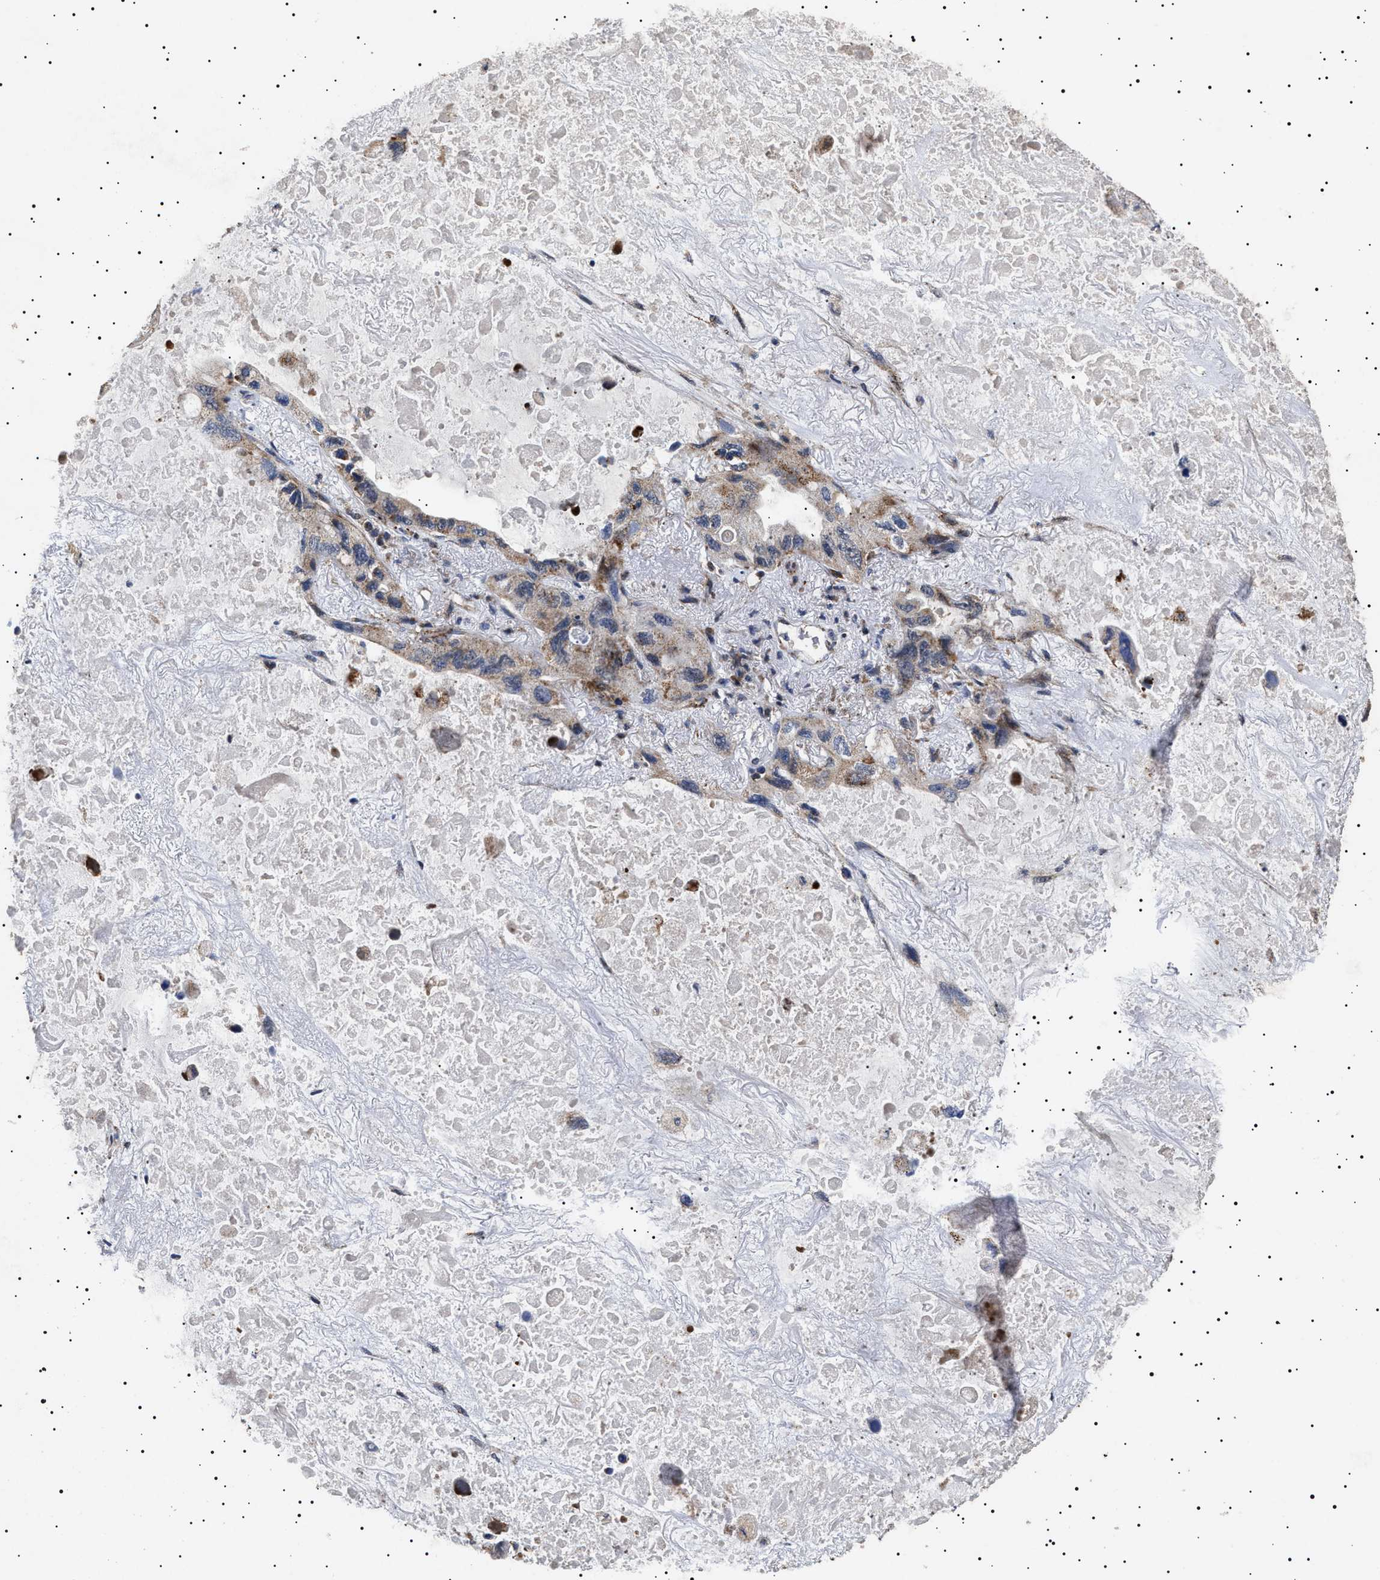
{"staining": {"intensity": "weak", "quantity": "25%-75%", "location": "cytoplasmic/membranous"}, "tissue": "lung cancer", "cell_type": "Tumor cells", "image_type": "cancer", "snomed": [{"axis": "morphology", "description": "Squamous cell carcinoma, NOS"}, {"axis": "topography", "description": "Lung"}], "caption": "An immunohistochemistry image of neoplastic tissue is shown. Protein staining in brown labels weak cytoplasmic/membranous positivity in lung squamous cell carcinoma within tumor cells. (DAB IHC with brightfield microscopy, high magnification).", "gene": "RAB34", "patient": {"sex": "female", "age": 73}}